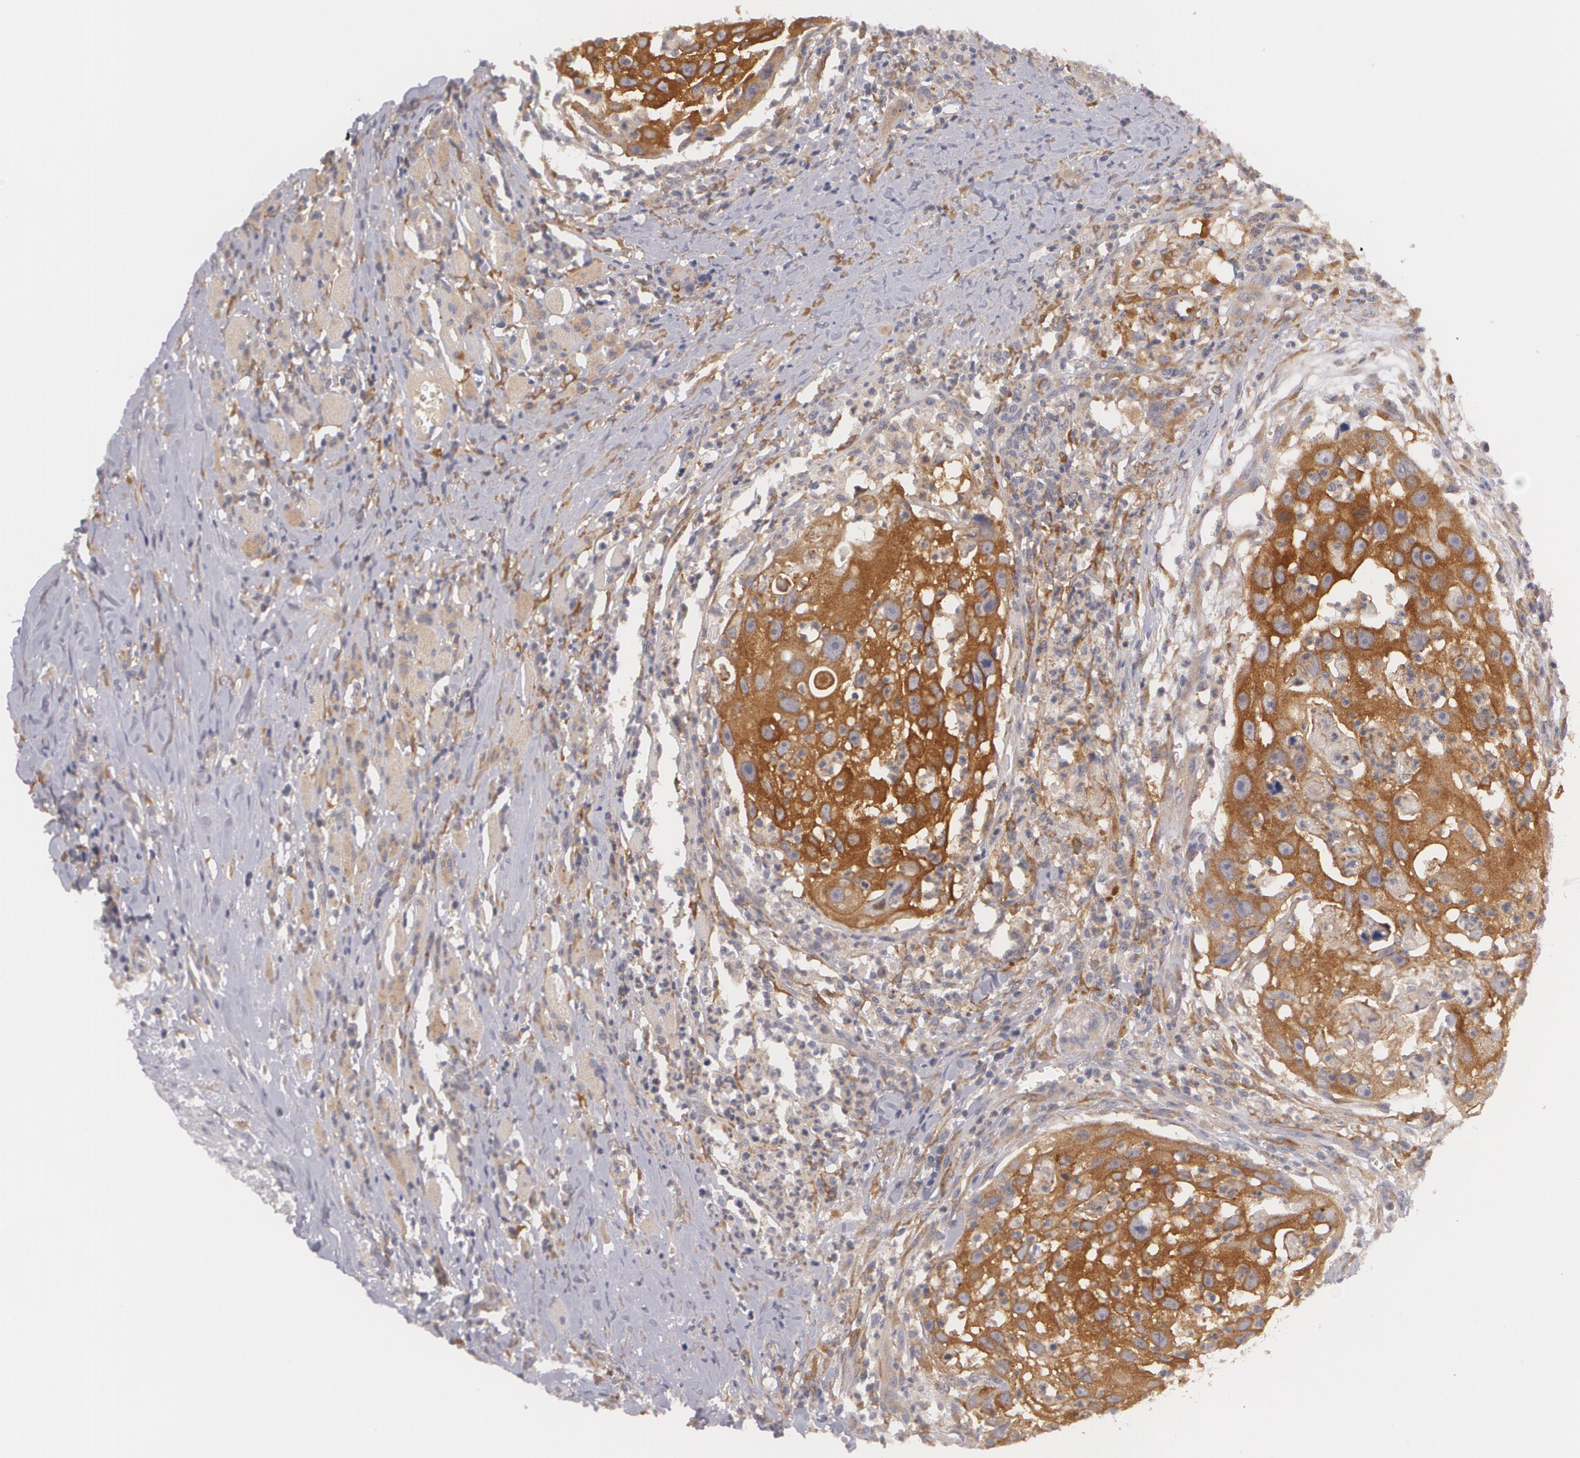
{"staining": {"intensity": "strong", "quantity": ">75%", "location": "cytoplasmic/membranous"}, "tissue": "head and neck cancer", "cell_type": "Tumor cells", "image_type": "cancer", "snomed": [{"axis": "morphology", "description": "Squamous cell carcinoma, NOS"}, {"axis": "topography", "description": "Head-Neck"}], "caption": "Immunohistochemistry (IHC) of head and neck cancer (squamous cell carcinoma) exhibits high levels of strong cytoplasmic/membranous expression in approximately >75% of tumor cells.", "gene": "CASK", "patient": {"sex": "male", "age": 64}}